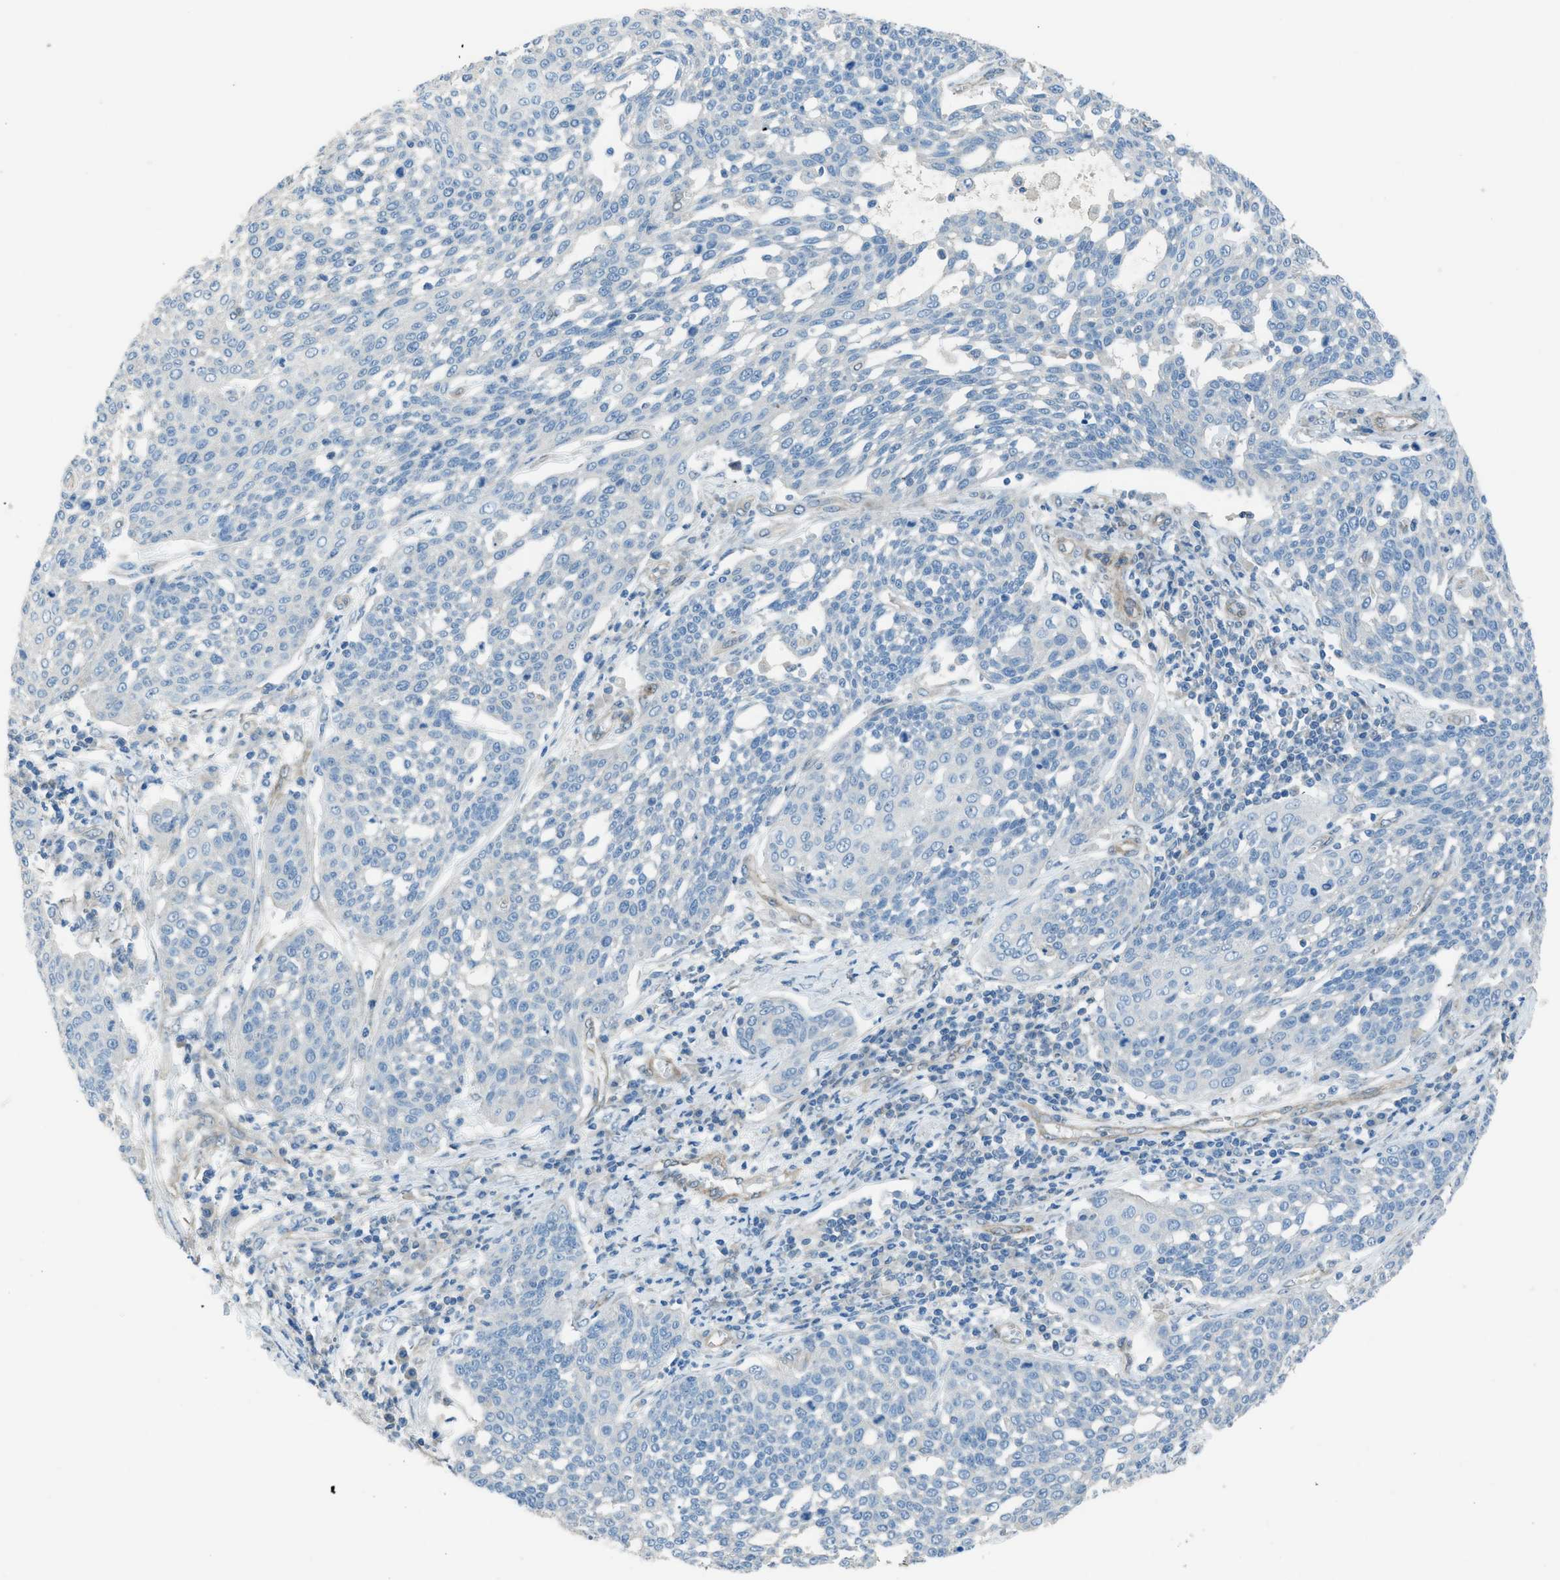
{"staining": {"intensity": "negative", "quantity": "none", "location": "none"}, "tissue": "cervical cancer", "cell_type": "Tumor cells", "image_type": "cancer", "snomed": [{"axis": "morphology", "description": "Squamous cell carcinoma, NOS"}, {"axis": "topography", "description": "Cervix"}], "caption": "There is no significant expression in tumor cells of cervical cancer (squamous cell carcinoma). (DAB IHC visualized using brightfield microscopy, high magnification).", "gene": "PRKN", "patient": {"sex": "female", "age": 34}}